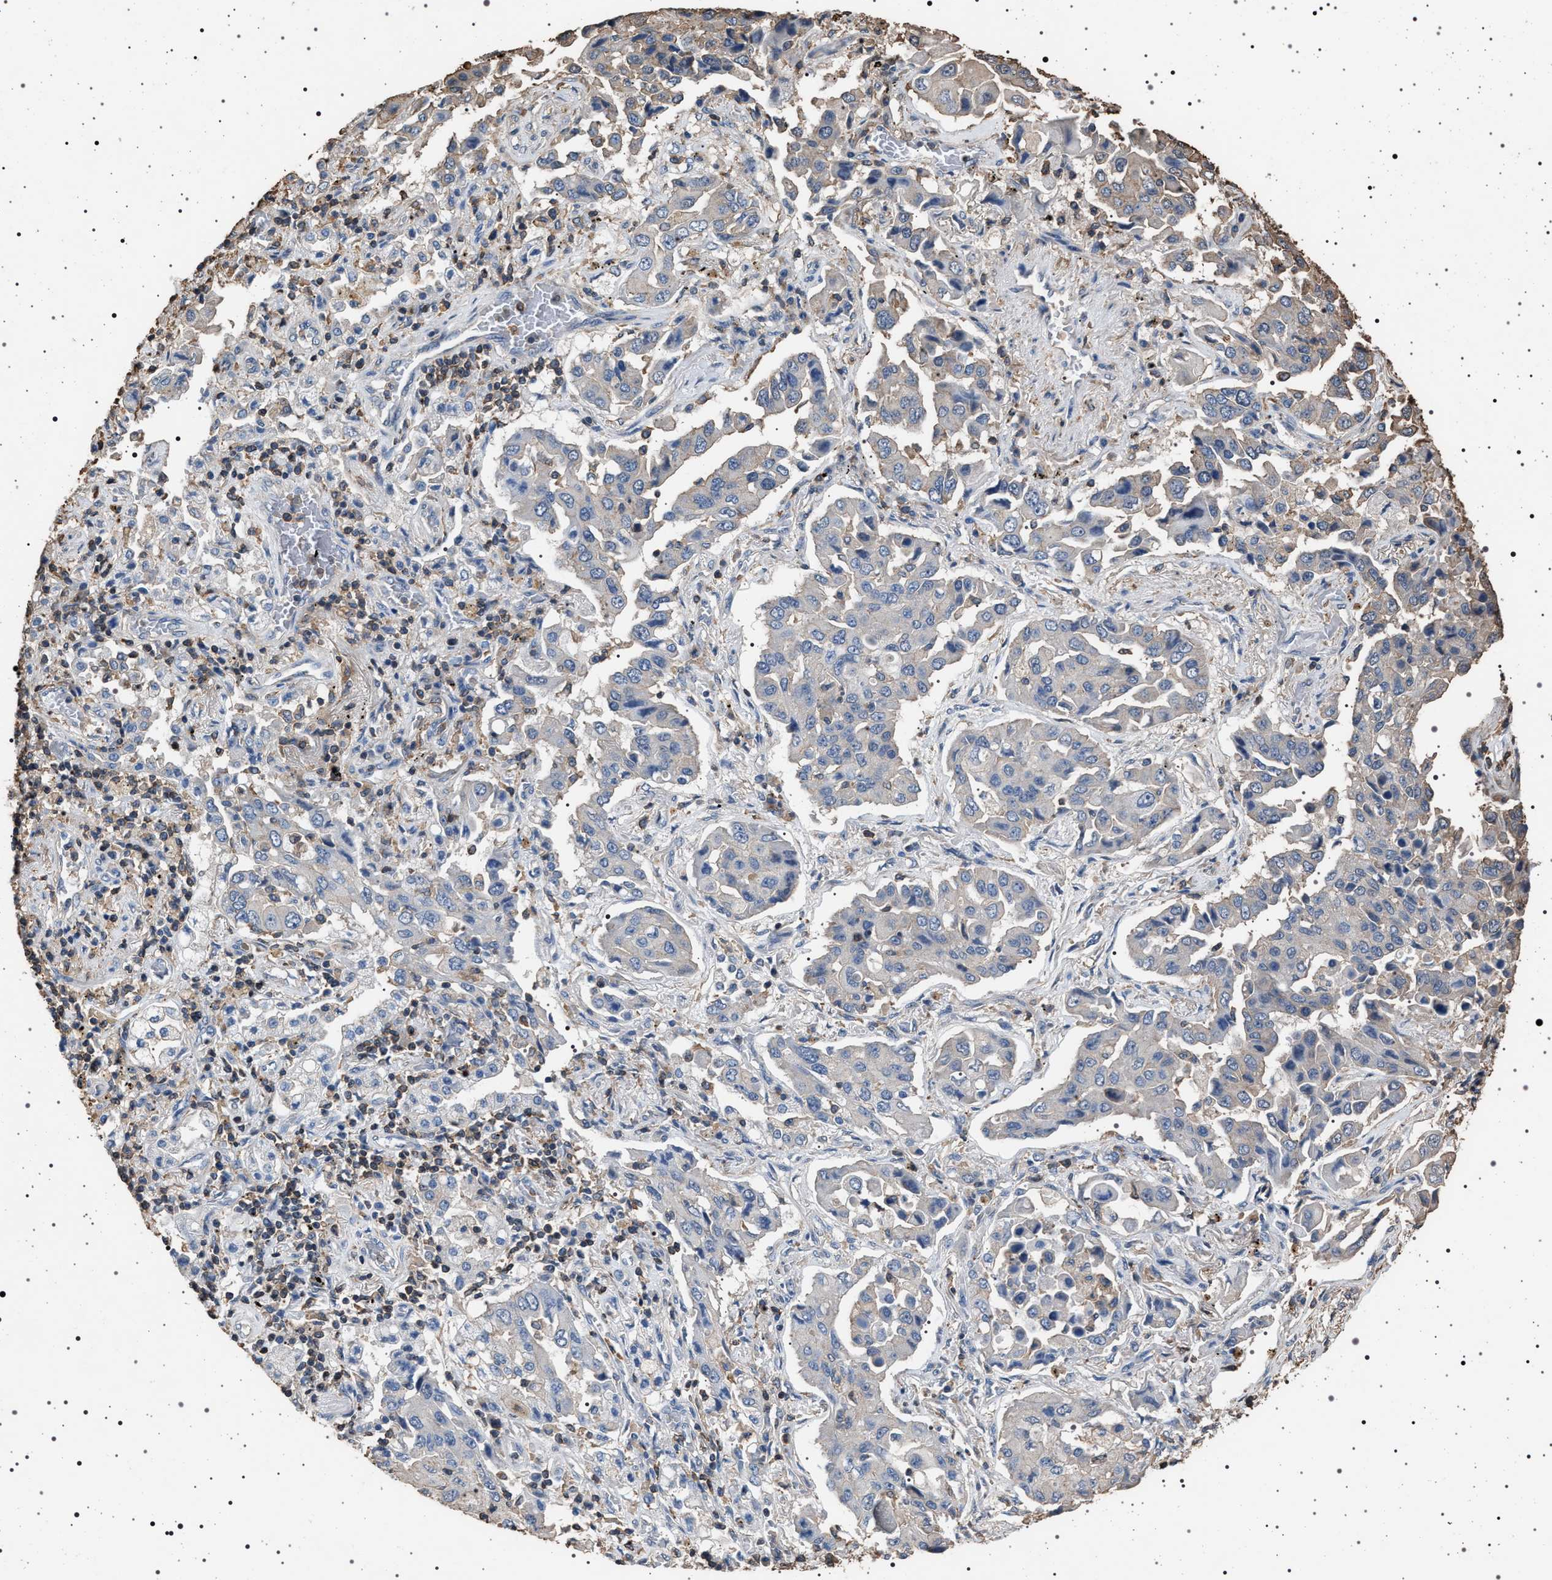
{"staining": {"intensity": "negative", "quantity": "none", "location": "none"}, "tissue": "lung cancer", "cell_type": "Tumor cells", "image_type": "cancer", "snomed": [{"axis": "morphology", "description": "Adenocarcinoma, NOS"}, {"axis": "topography", "description": "Lung"}], "caption": "A micrograph of lung cancer stained for a protein demonstrates no brown staining in tumor cells. Nuclei are stained in blue.", "gene": "SMAP2", "patient": {"sex": "female", "age": 65}}